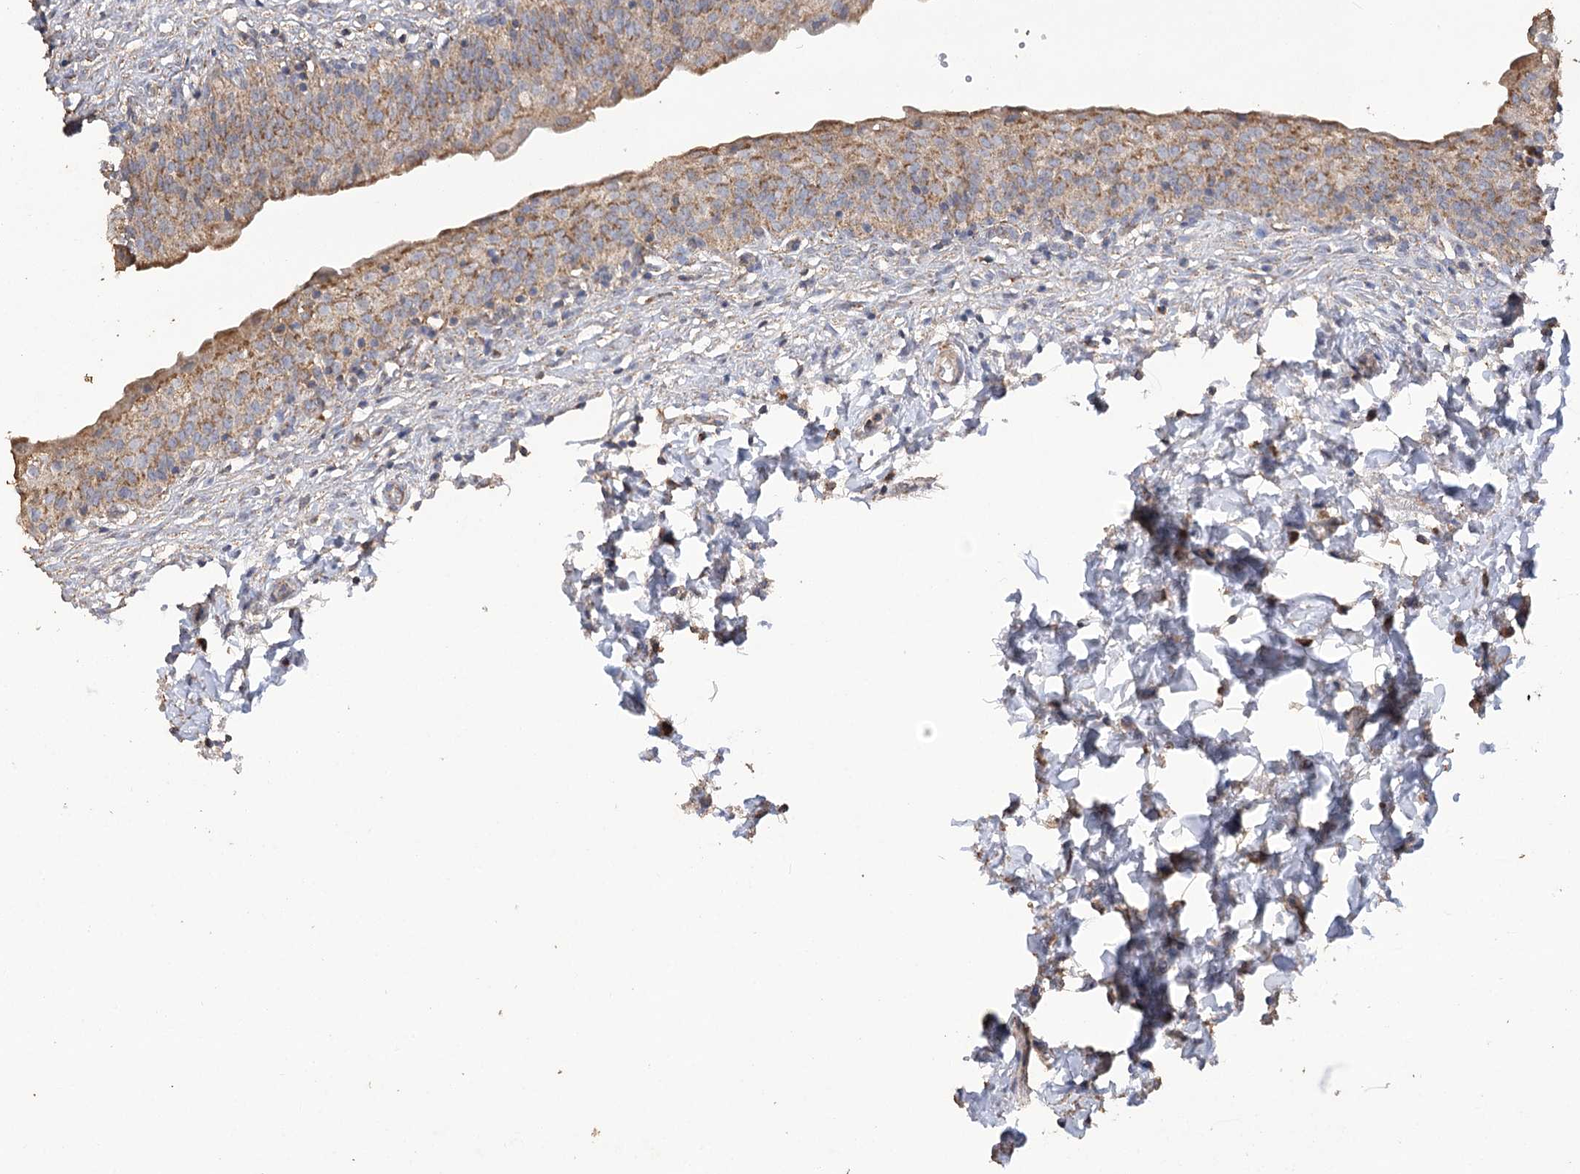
{"staining": {"intensity": "moderate", "quantity": ">75%", "location": "cytoplasmic/membranous"}, "tissue": "urinary bladder", "cell_type": "Urothelial cells", "image_type": "normal", "snomed": [{"axis": "morphology", "description": "Normal tissue, NOS"}, {"axis": "topography", "description": "Urinary bladder"}], "caption": "Immunohistochemical staining of normal urinary bladder shows moderate cytoplasmic/membranous protein expression in about >75% of urothelial cells.", "gene": "IREB2", "patient": {"sex": "male", "age": 55}}